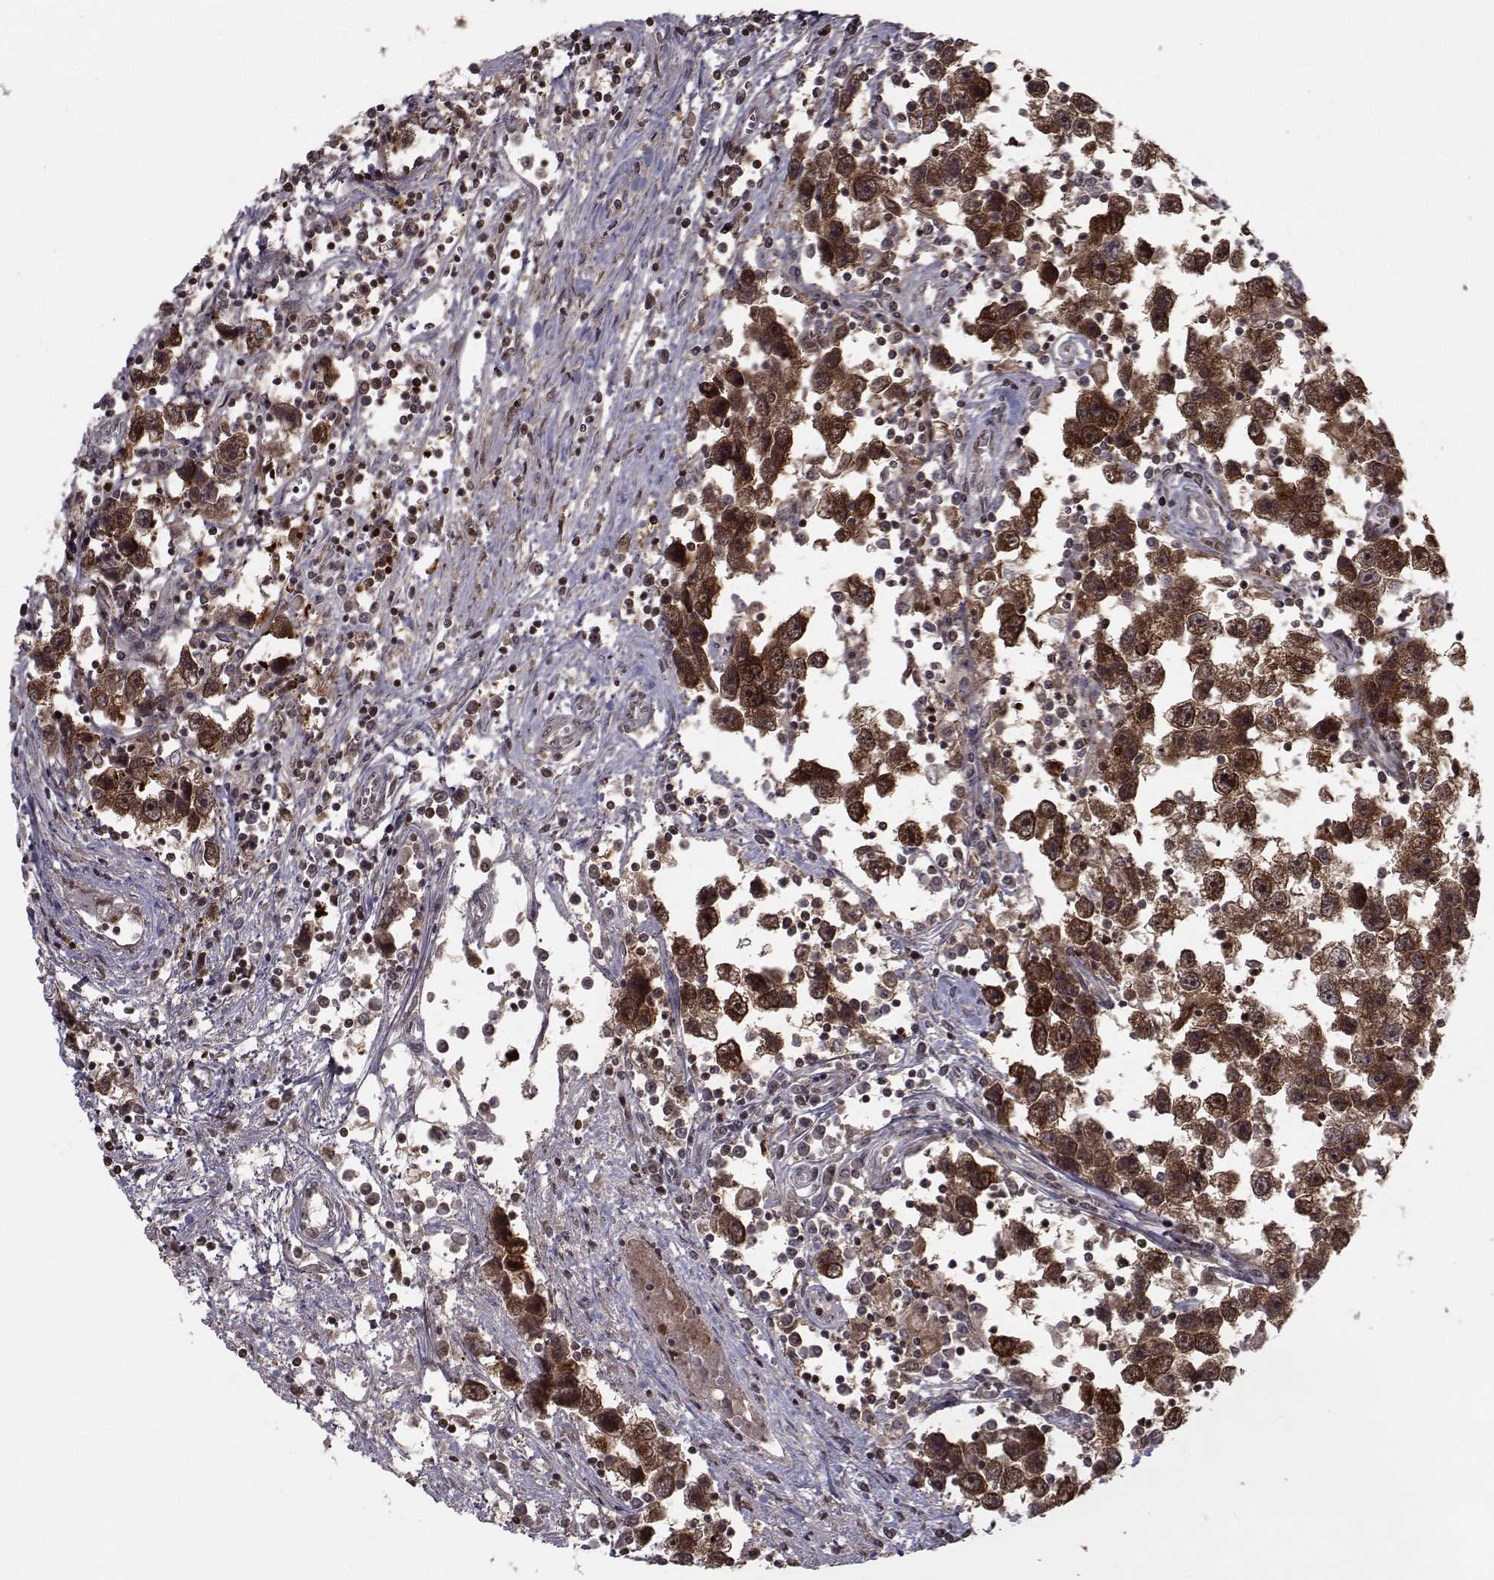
{"staining": {"intensity": "strong", "quantity": ">75%", "location": "cytoplasmic/membranous"}, "tissue": "testis cancer", "cell_type": "Tumor cells", "image_type": "cancer", "snomed": [{"axis": "morphology", "description": "Seminoma, NOS"}, {"axis": "topography", "description": "Testis"}], "caption": "Human testis seminoma stained with a brown dye shows strong cytoplasmic/membranous positive expression in about >75% of tumor cells.", "gene": "PCP4L1", "patient": {"sex": "male", "age": 30}}